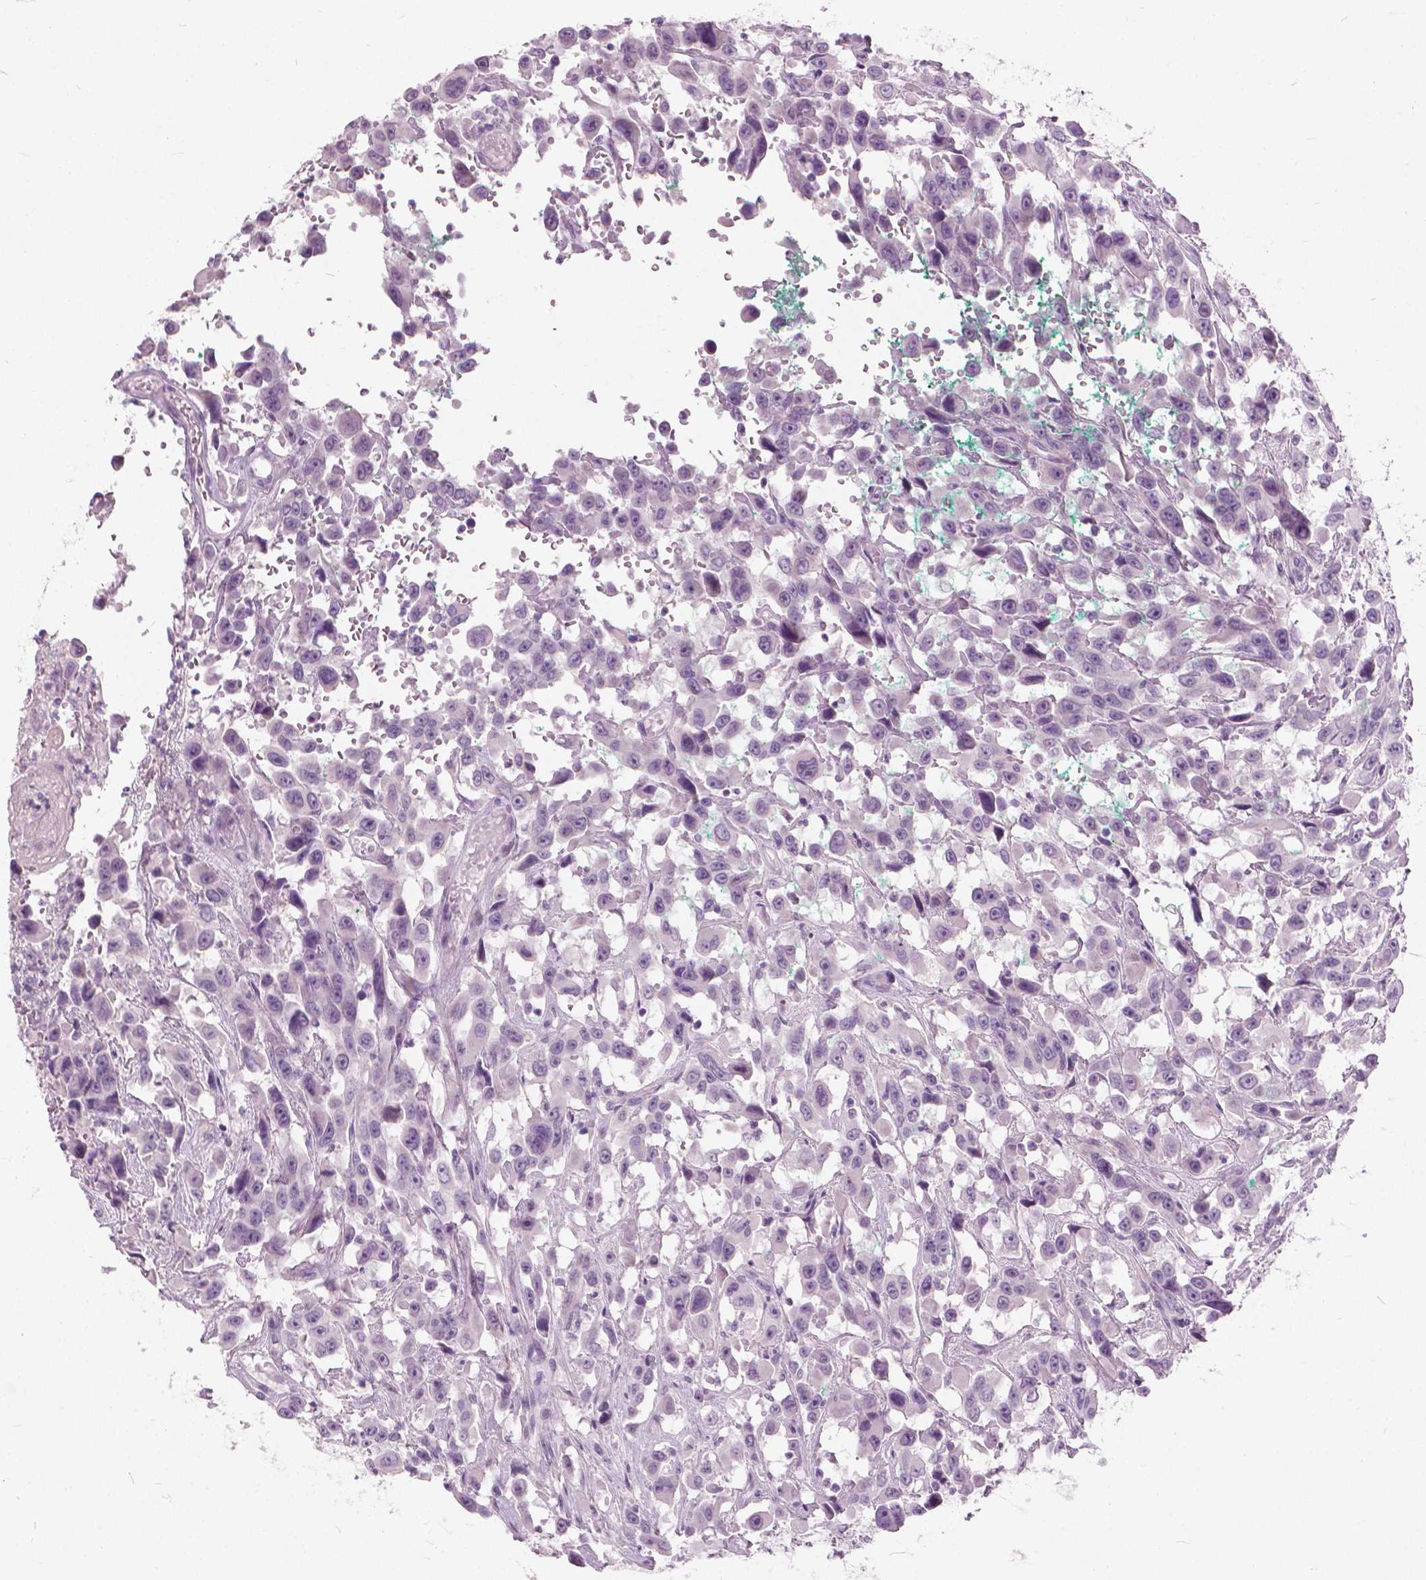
{"staining": {"intensity": "negative", "quantity": "none", "location": "none"}, "tissue": "urothelial cancer", "cell_type": "Tumor cells", "image_type": "cancer", "snomed": [{"axis": "morphology", "description": "Urothelial carcinoma, High grade"}, {"axis": "topography", "description": "Urinary bladder"}], "caption": "Immunohistochemistry (IHC) of human urothelial cancer exhibits no staining in tumor cells.", "gene": "DNM1", "patient": {"sex": "male", "age": 53}}